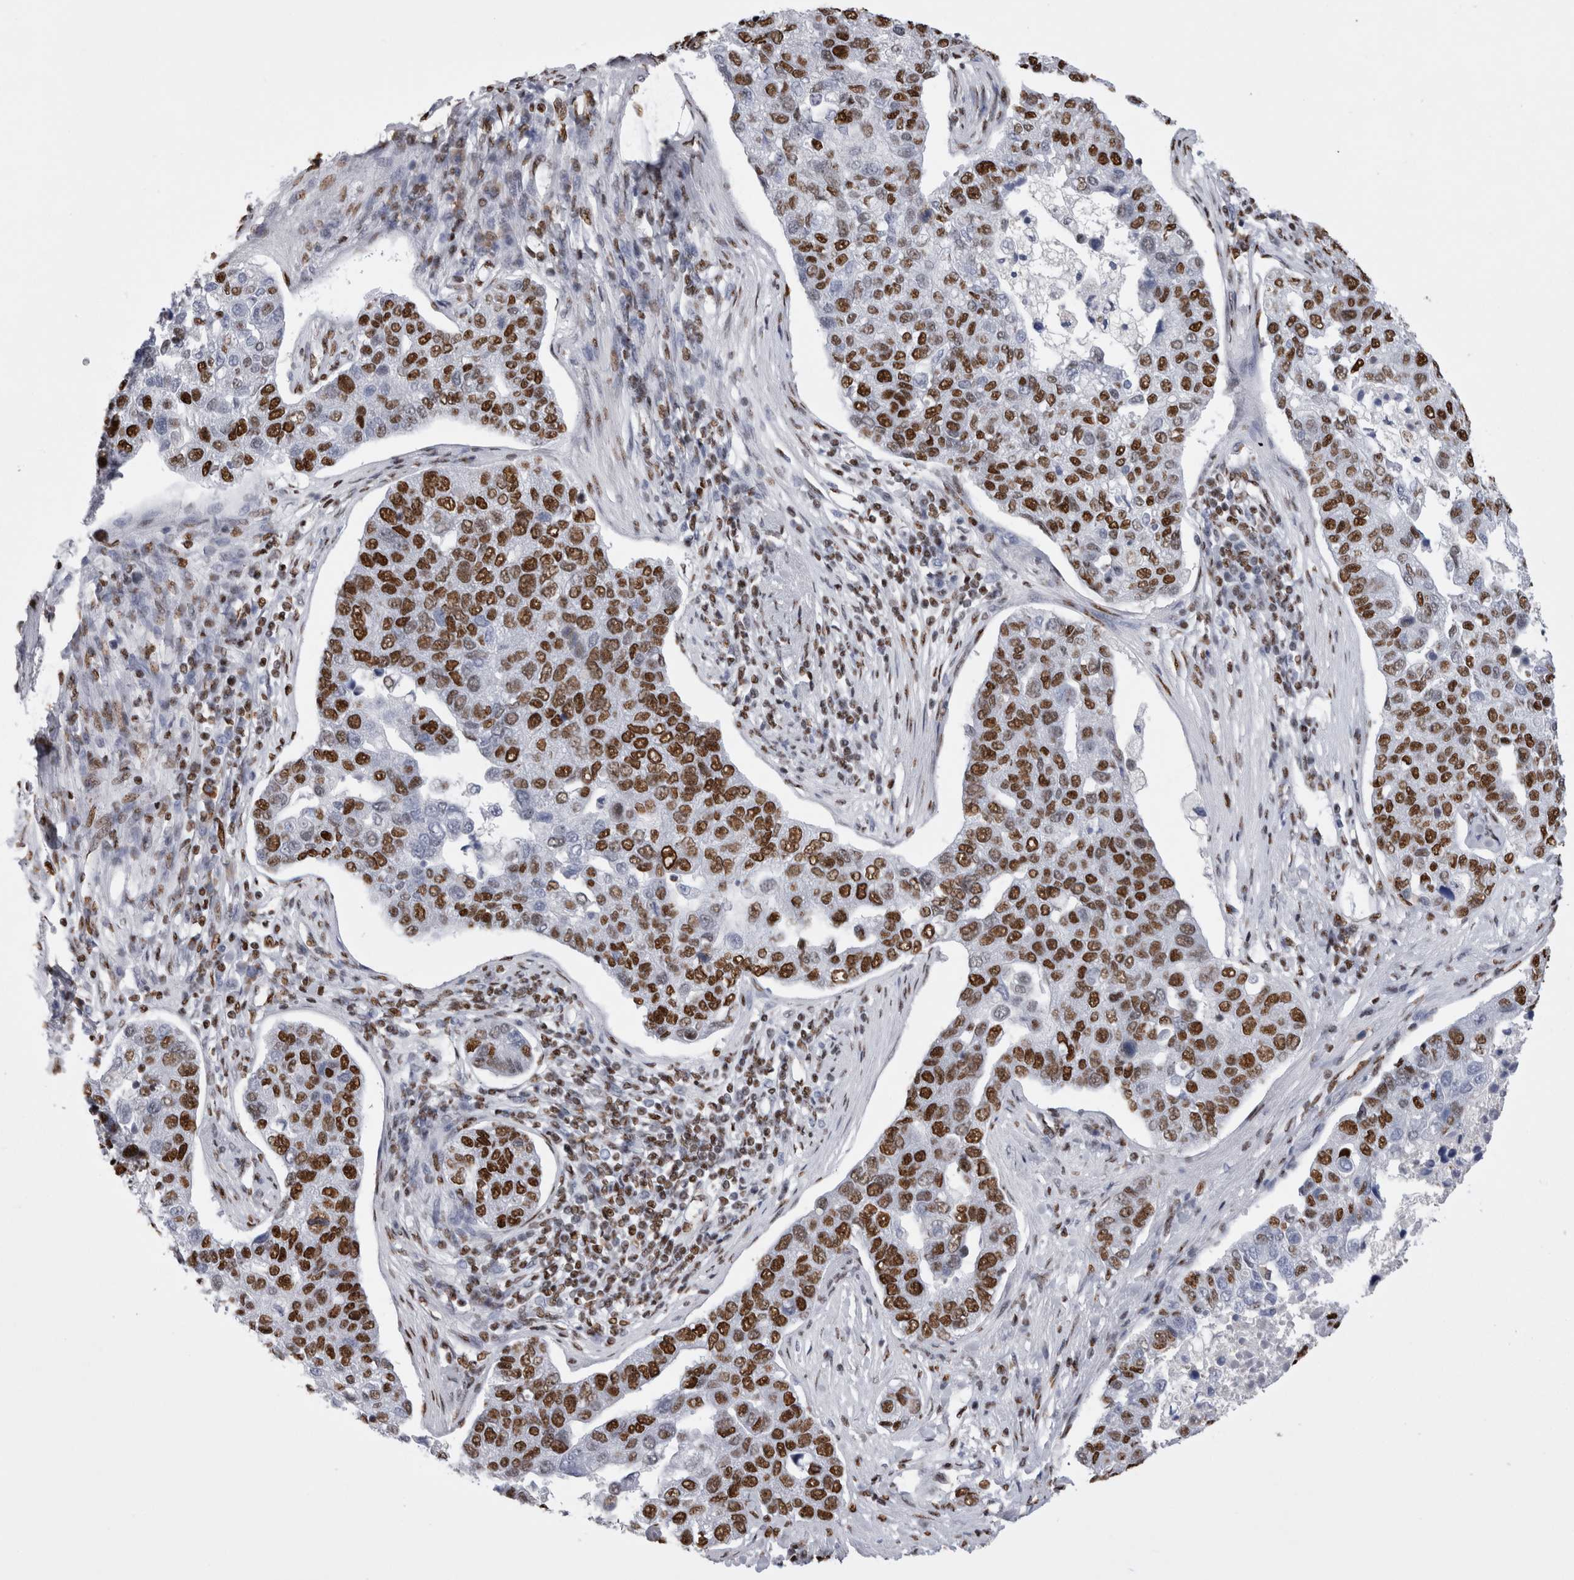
{"staining": {"intensity": "strong", "quantity": ">75%", "location": "nuclear"}, "tissue": "pancreatic cancer", "cell_type": "Tumor cells", "image_type": "cancer", "snomed": [{"axis": "morphology", "description": "Adenocarcinoma, NOS"}, {"axis": "topography", "description": "Pancreas"}], "caption": "The photomicrograph displays a brown stain indicating the presence of a protein in the nuclear of tumor cells in pancreatic adenocarcinoma.", "gene": "ALPK3", "patient": {"sex": "female", "age": 61}}